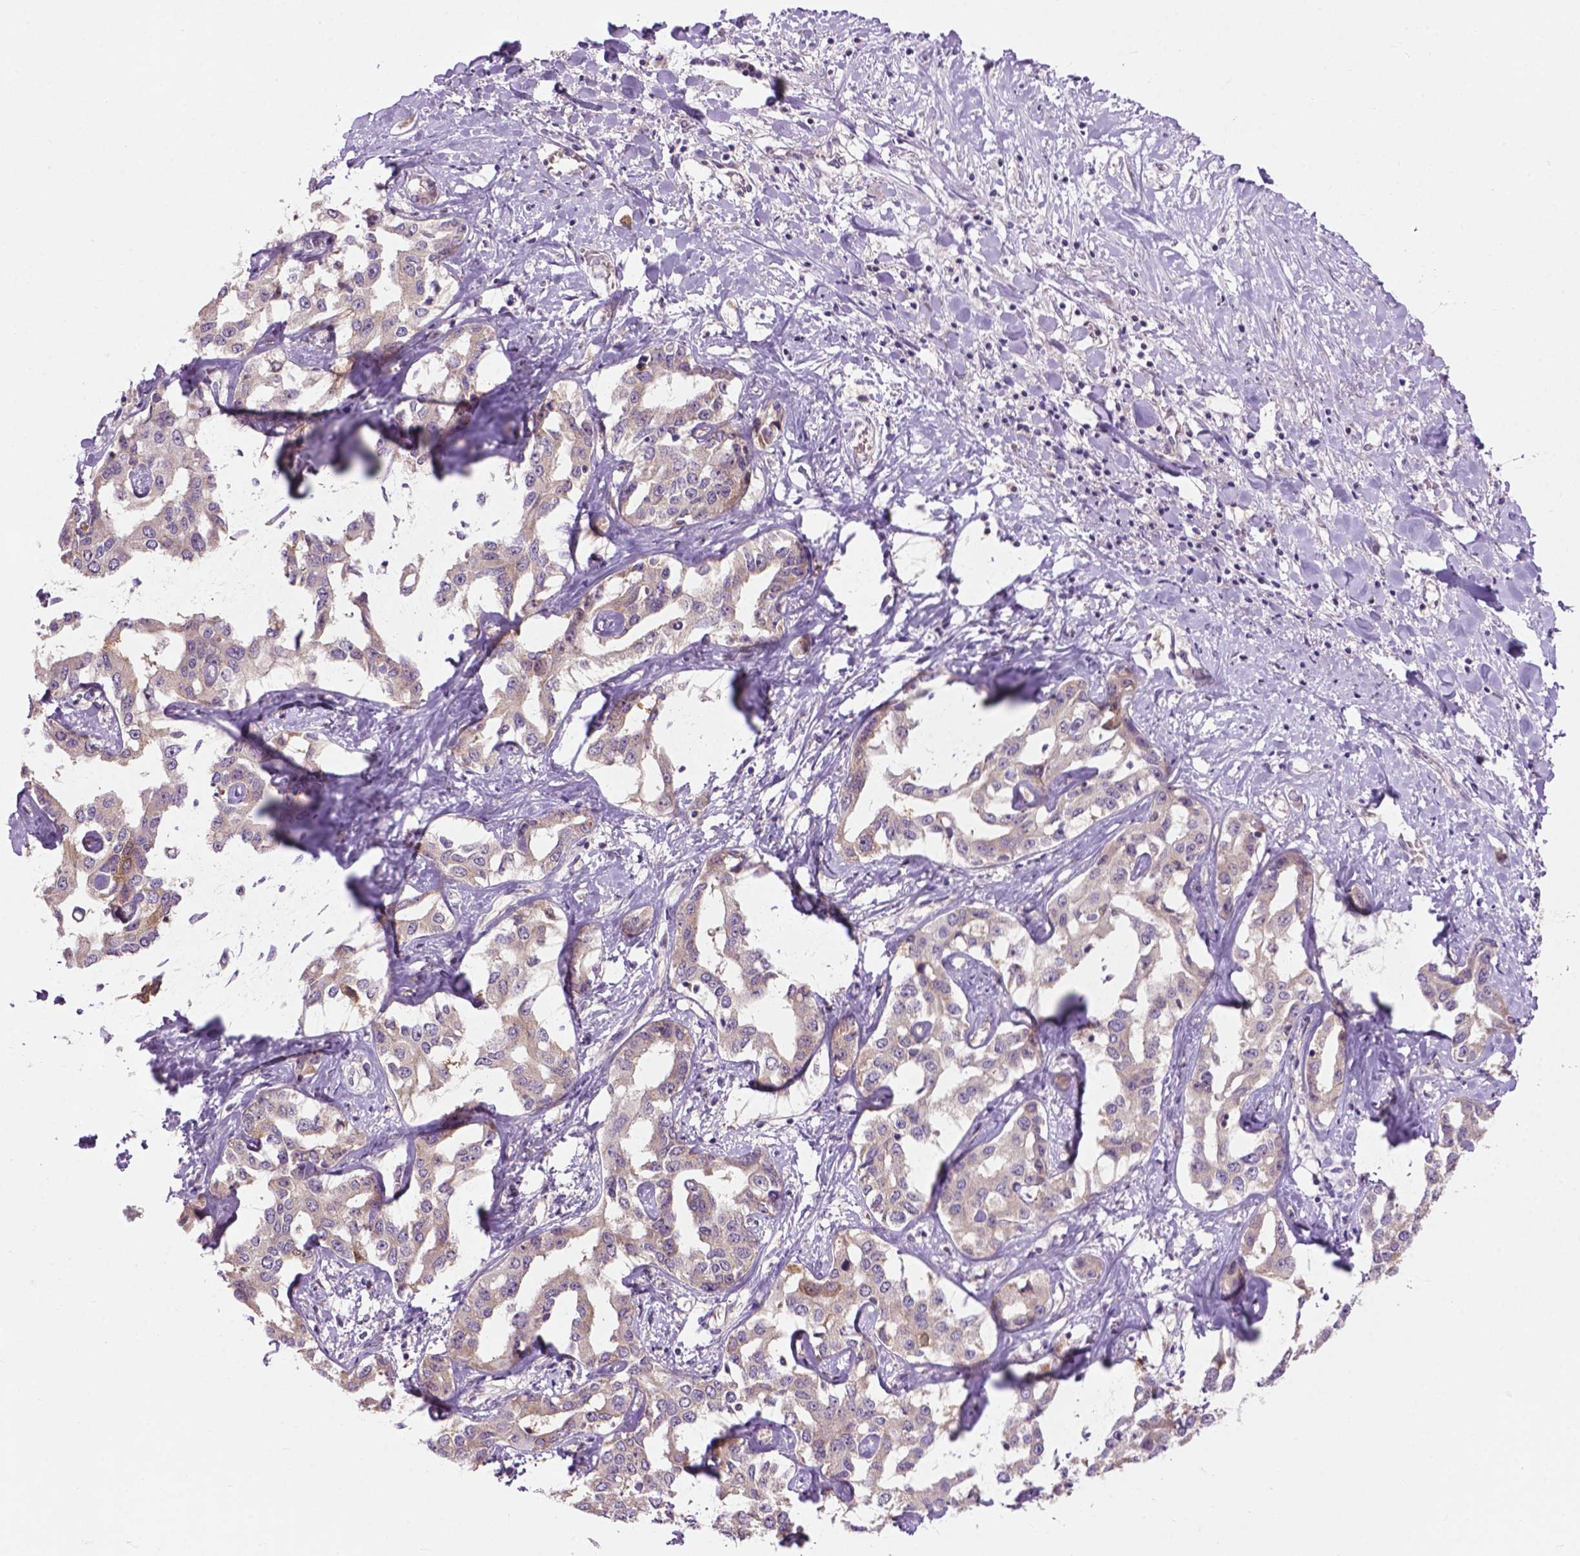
{"staining": {"intensity": "weak", "quantity": "<25%", "location": "cytoplasmic/membranous"}, "tissue": "liver cancer", "cell_type": "Tumor cells", "image_type": "cancer", "snomed": [{"axis": "morphology", "description": "Cholangiocarcinoma"}, {"axis": "topography", "description": "Liver"}], "caption": "Immunohistochemistry micrograph of neoplastic tissue: human liver cancer (cholangiocarcinoma) stained with DAB demonstrates no significant protein expression in tumor cells.", "gene": "MZT1", "patient": {"sex": "male", "age": 59}}